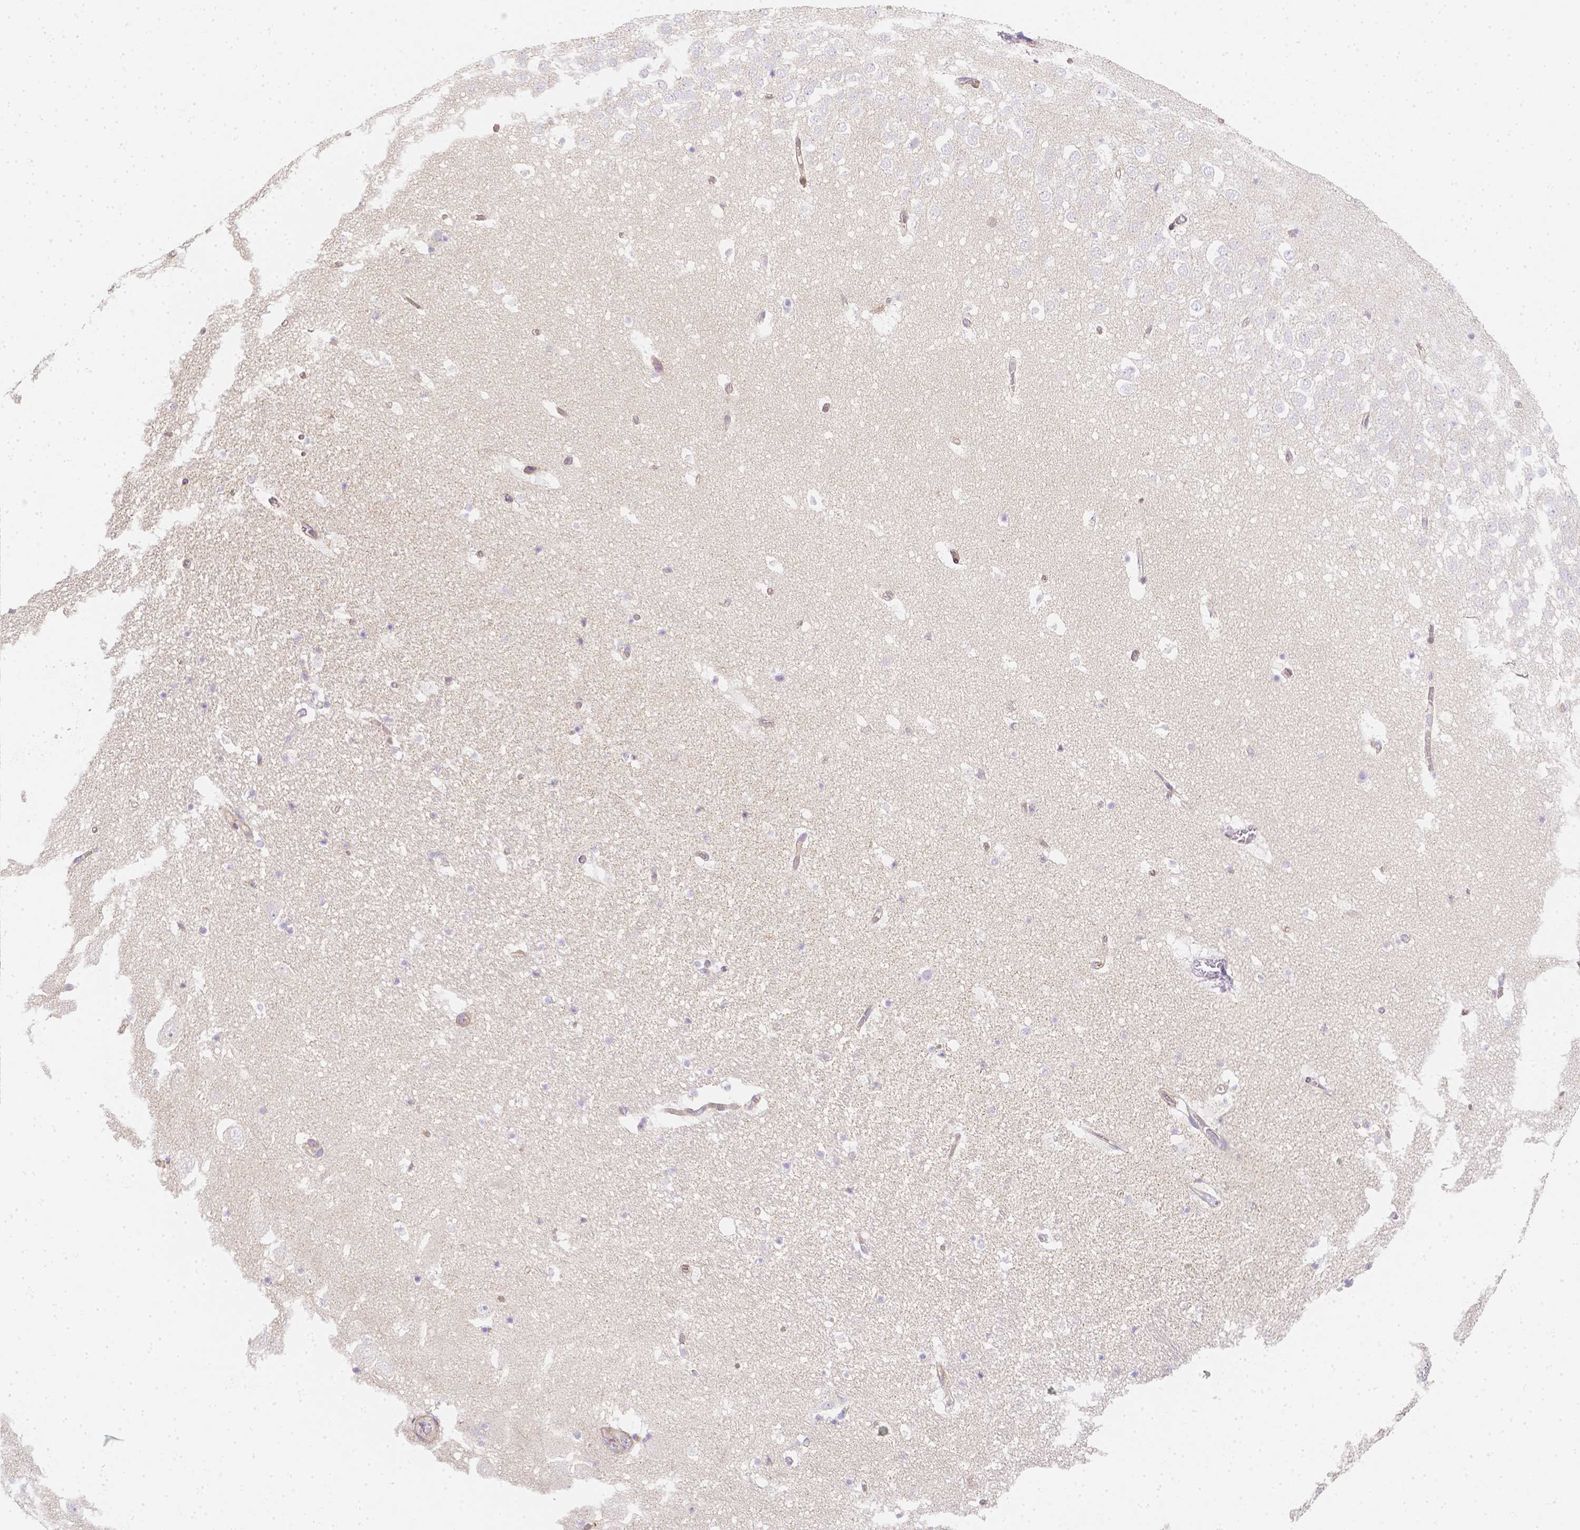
{"staining": {"intensity": "negative", "quantity": "none", "location": "none"}, "tissue": "hippocampus", "cell_type": "Glial cells", "image_type": "normal", "snomed": [{"axis": "morphology", "description": "Normal tissue, NOS"}, {"axis": "topography", "description": "Hippocampus"}], "caption": "DAB immunohistochemical staining of benign hippocampus exhibits no significant staining in glial cells. The staining is performed using DAB brown chromogen with nuclei counter-stained in using hematoxylin.", "gene": "ASAH2B", "patient": {"sex": "female", "age": 42}}